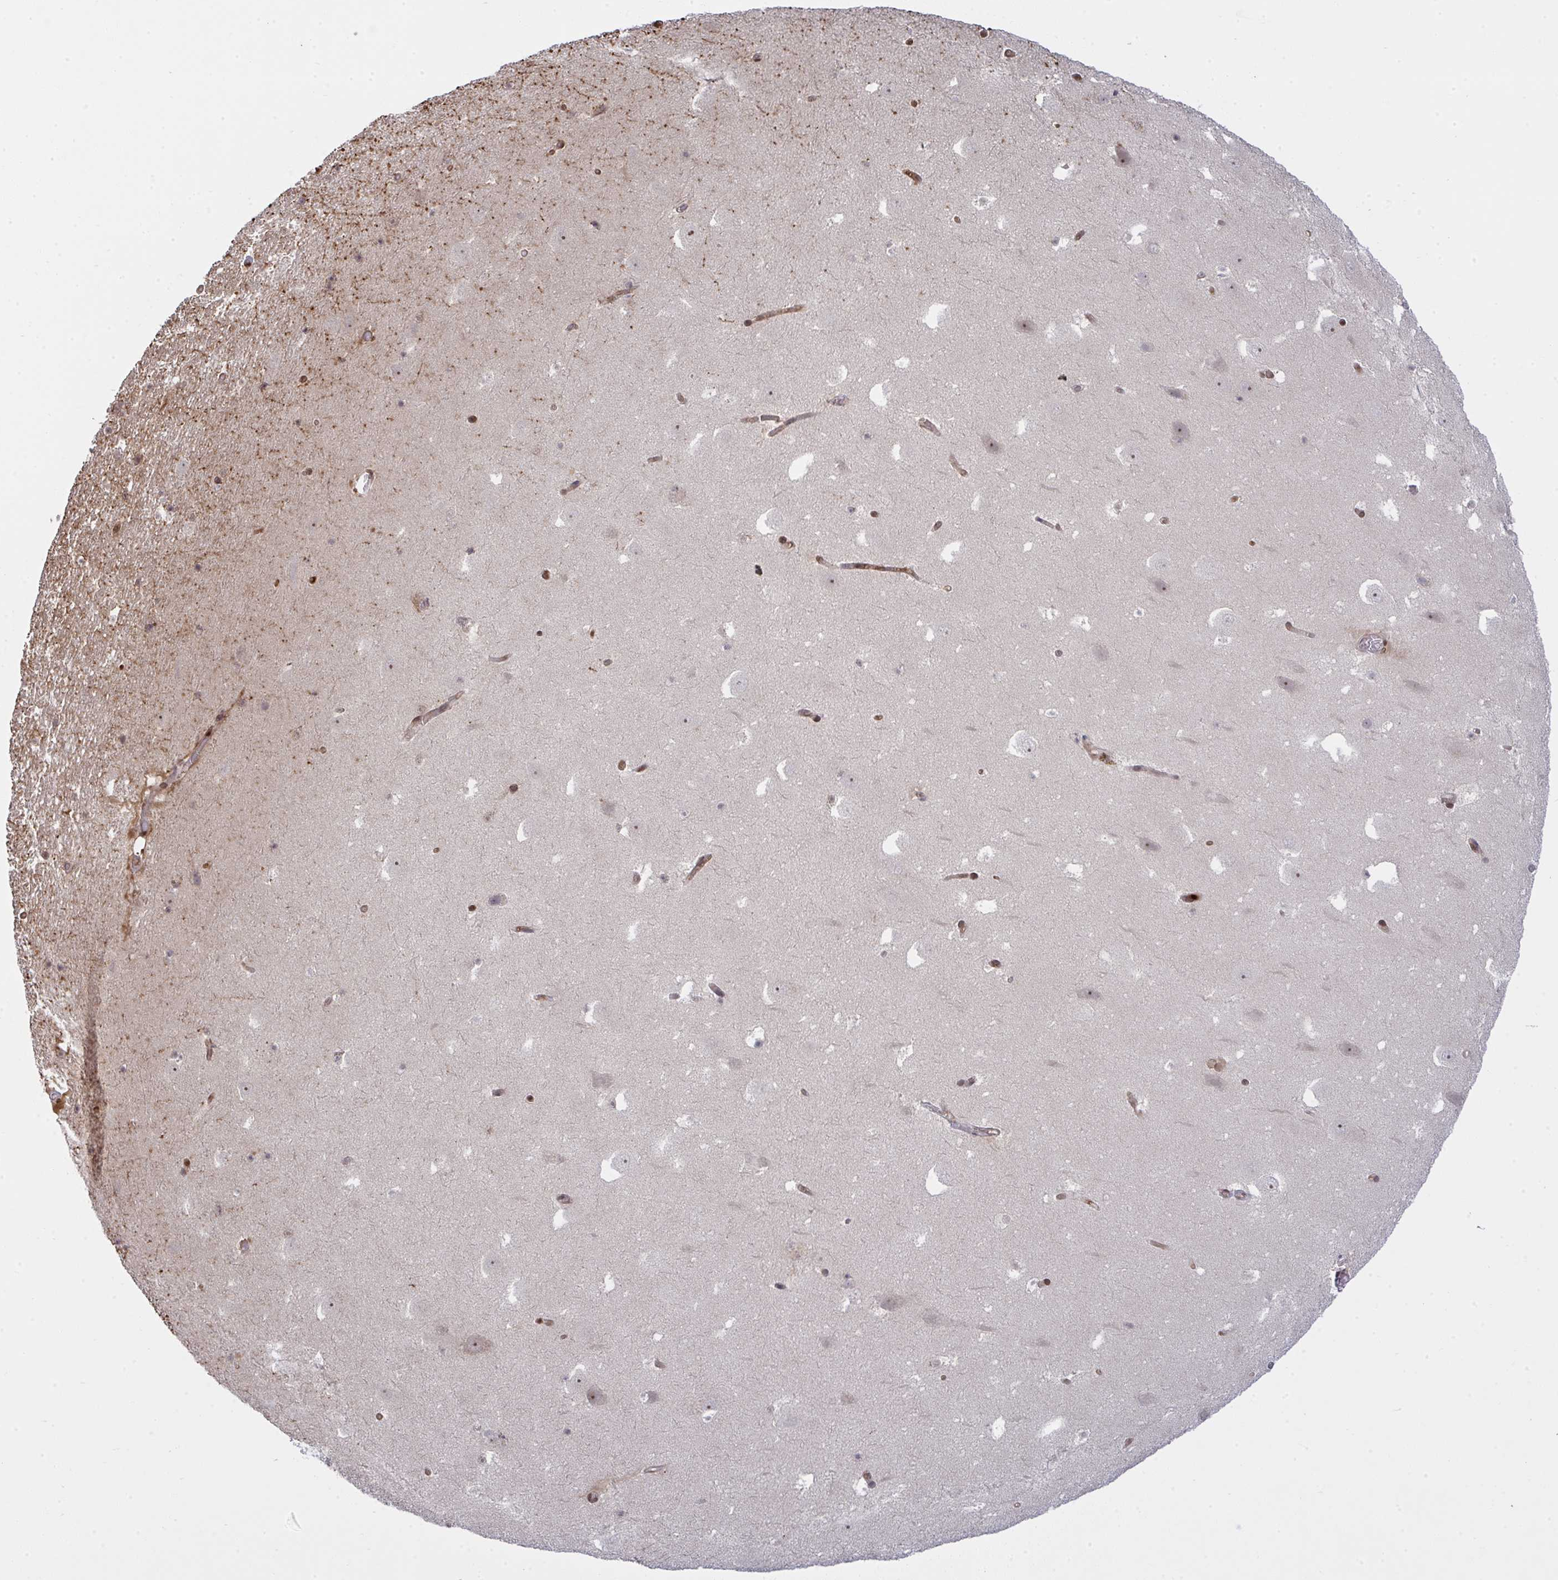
{"staining": {"intensity": "moderate", "quantity": "<25%", "location": "nuclear"}, "tissue": "hippocampus", "cell_type": "Glial cells", "image_type": "normal", "snomed": [{"axis": "morphology", "description": "Normal tissue, NOS"}, {"axis": "topography", "description": "Hippocampus"}], "caption": "This image displays IHC staining of normal hippocampus, with low moderate nuclear positivity in approximately <25% of glial cells.", "gene": "UXT", "patient": {"sex": "female", "age": 42}}